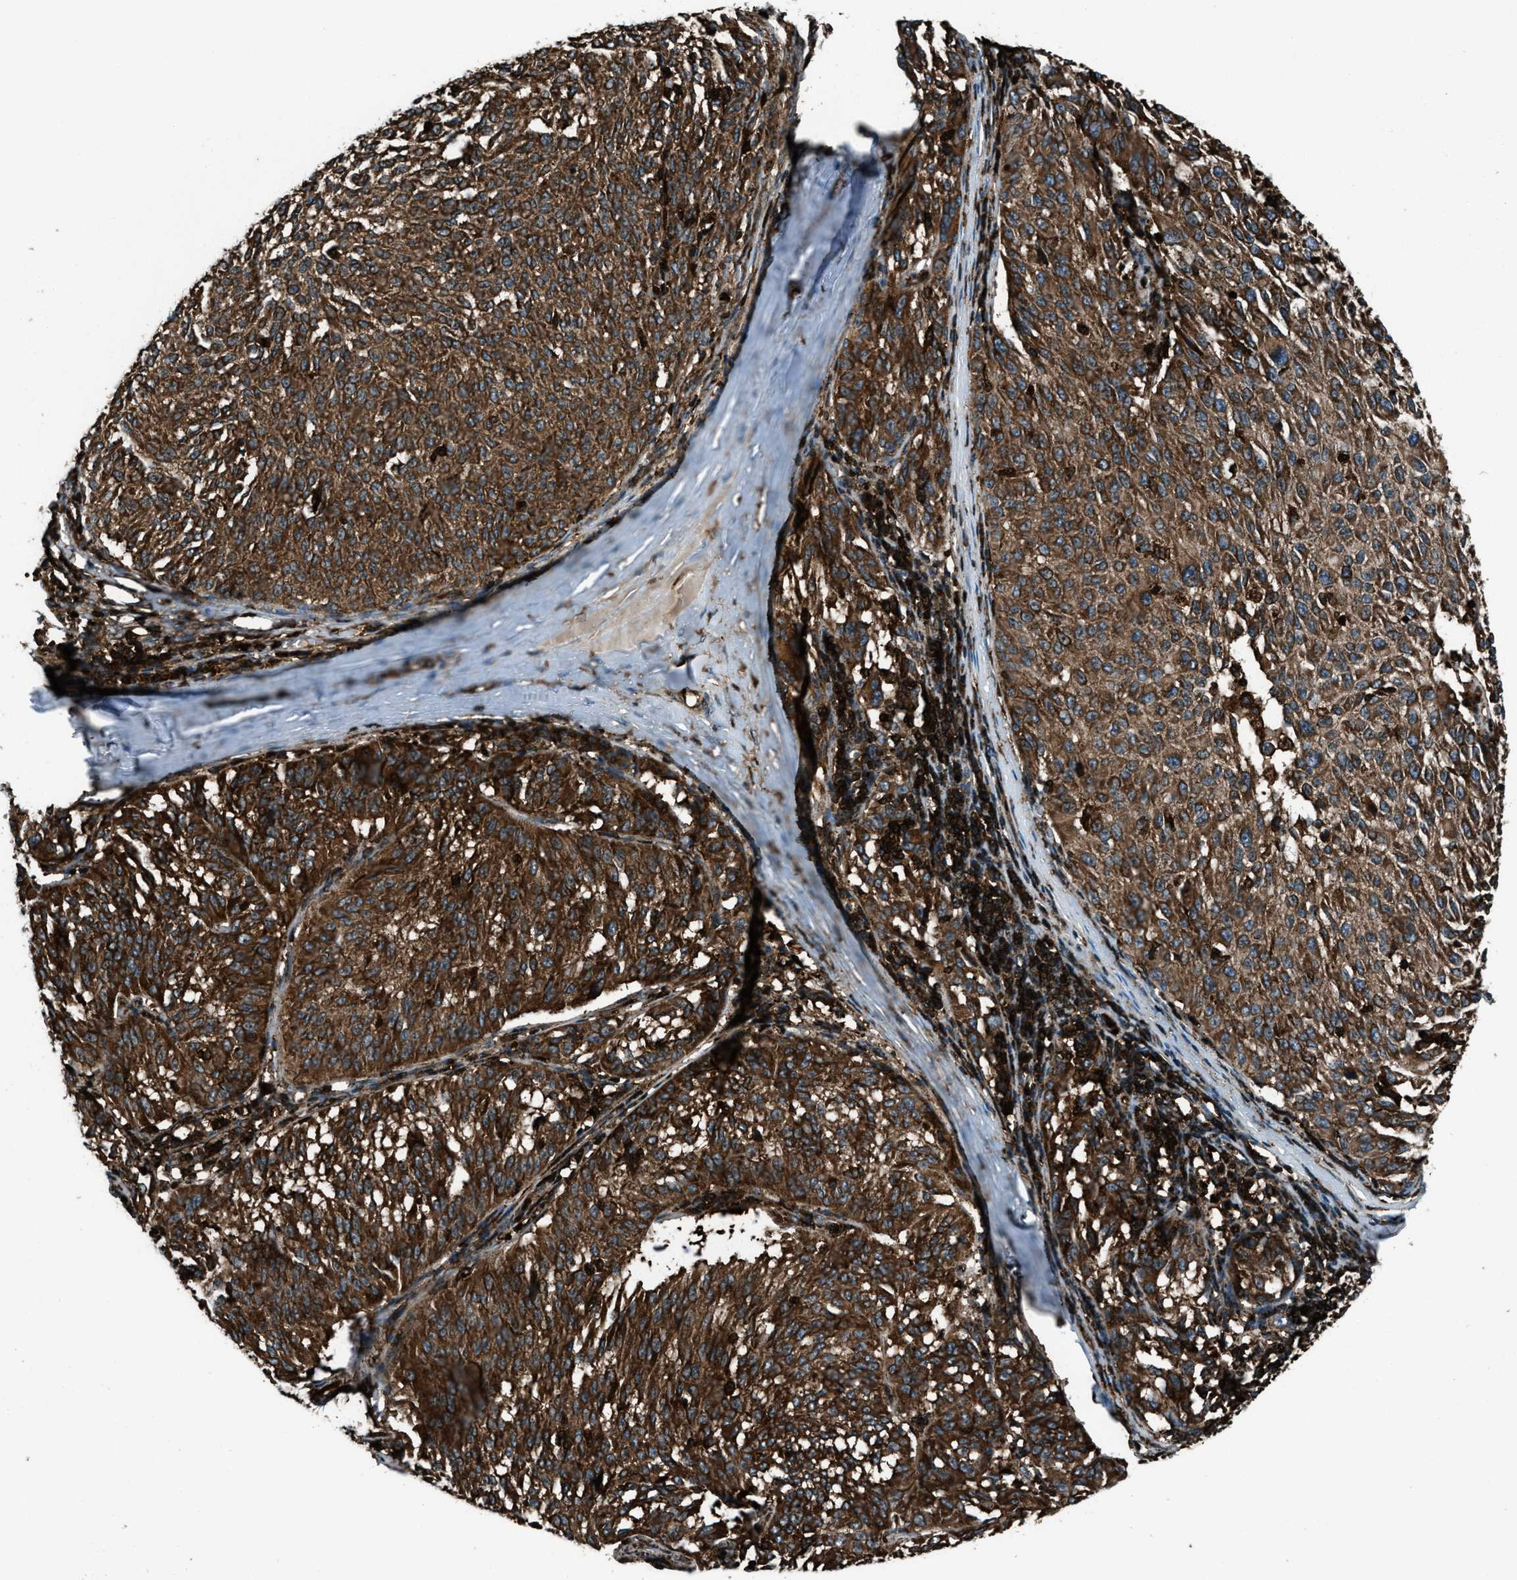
{"staining": {"intensity": "strong", "quantity": ">75%", "location": "cytoplasmic/membranous"}, "tissue": "melanoma", "cell_type": "Tumor cells", "image_type": "cancer", "snomed": [{"axis": "morphology", "description": "Malignant melanoma, NOS"}, {"axis": "topography", "description": "Skin"}], "caption": "This micrograph demonstrates IHC staining of human malignant melanoma, with high strong cytoplasmic/membranous staining in about >75% of tumor cells.", "gene": "SNX30", "patient": {"sex": "female", "age": 72}}